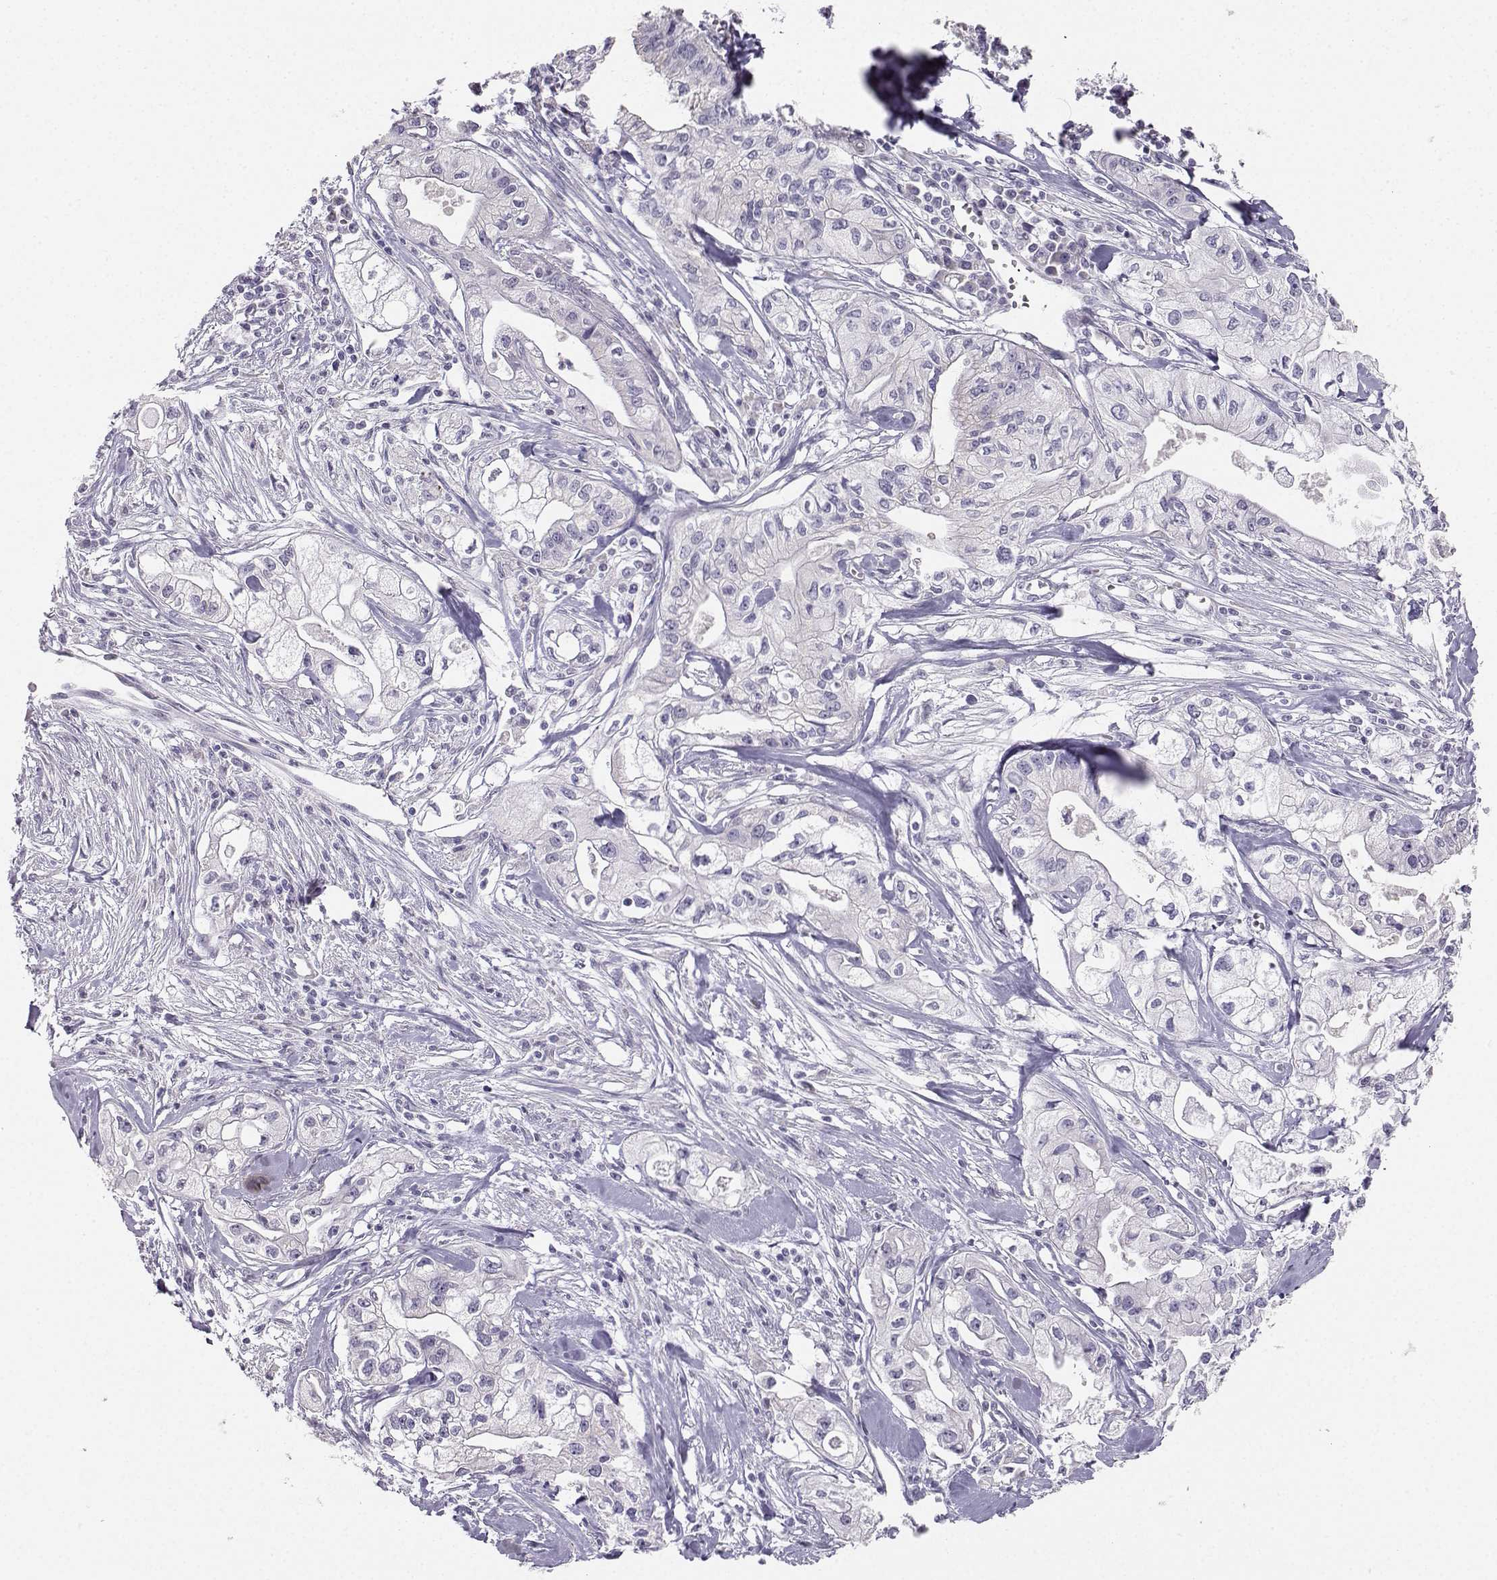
{"staining": {"intensity": "negative", "quantity": "none", "location": "none"}, "tissue": "pancreatic cancer", "cell_type": "Tumor cells", "image_type": "cancer", "snomed": [{"axis": "morphology", "description": "Adenocarcinoma, NOS"}, {"axis": "topography", "description": "Pancreas"}], "caption": "Pancreatic cancer was stained to show a protein in brown. There is no significant positivity in tumor cells.", "gene": "AVP", "patient": {"sex": "male", "age": 70}}